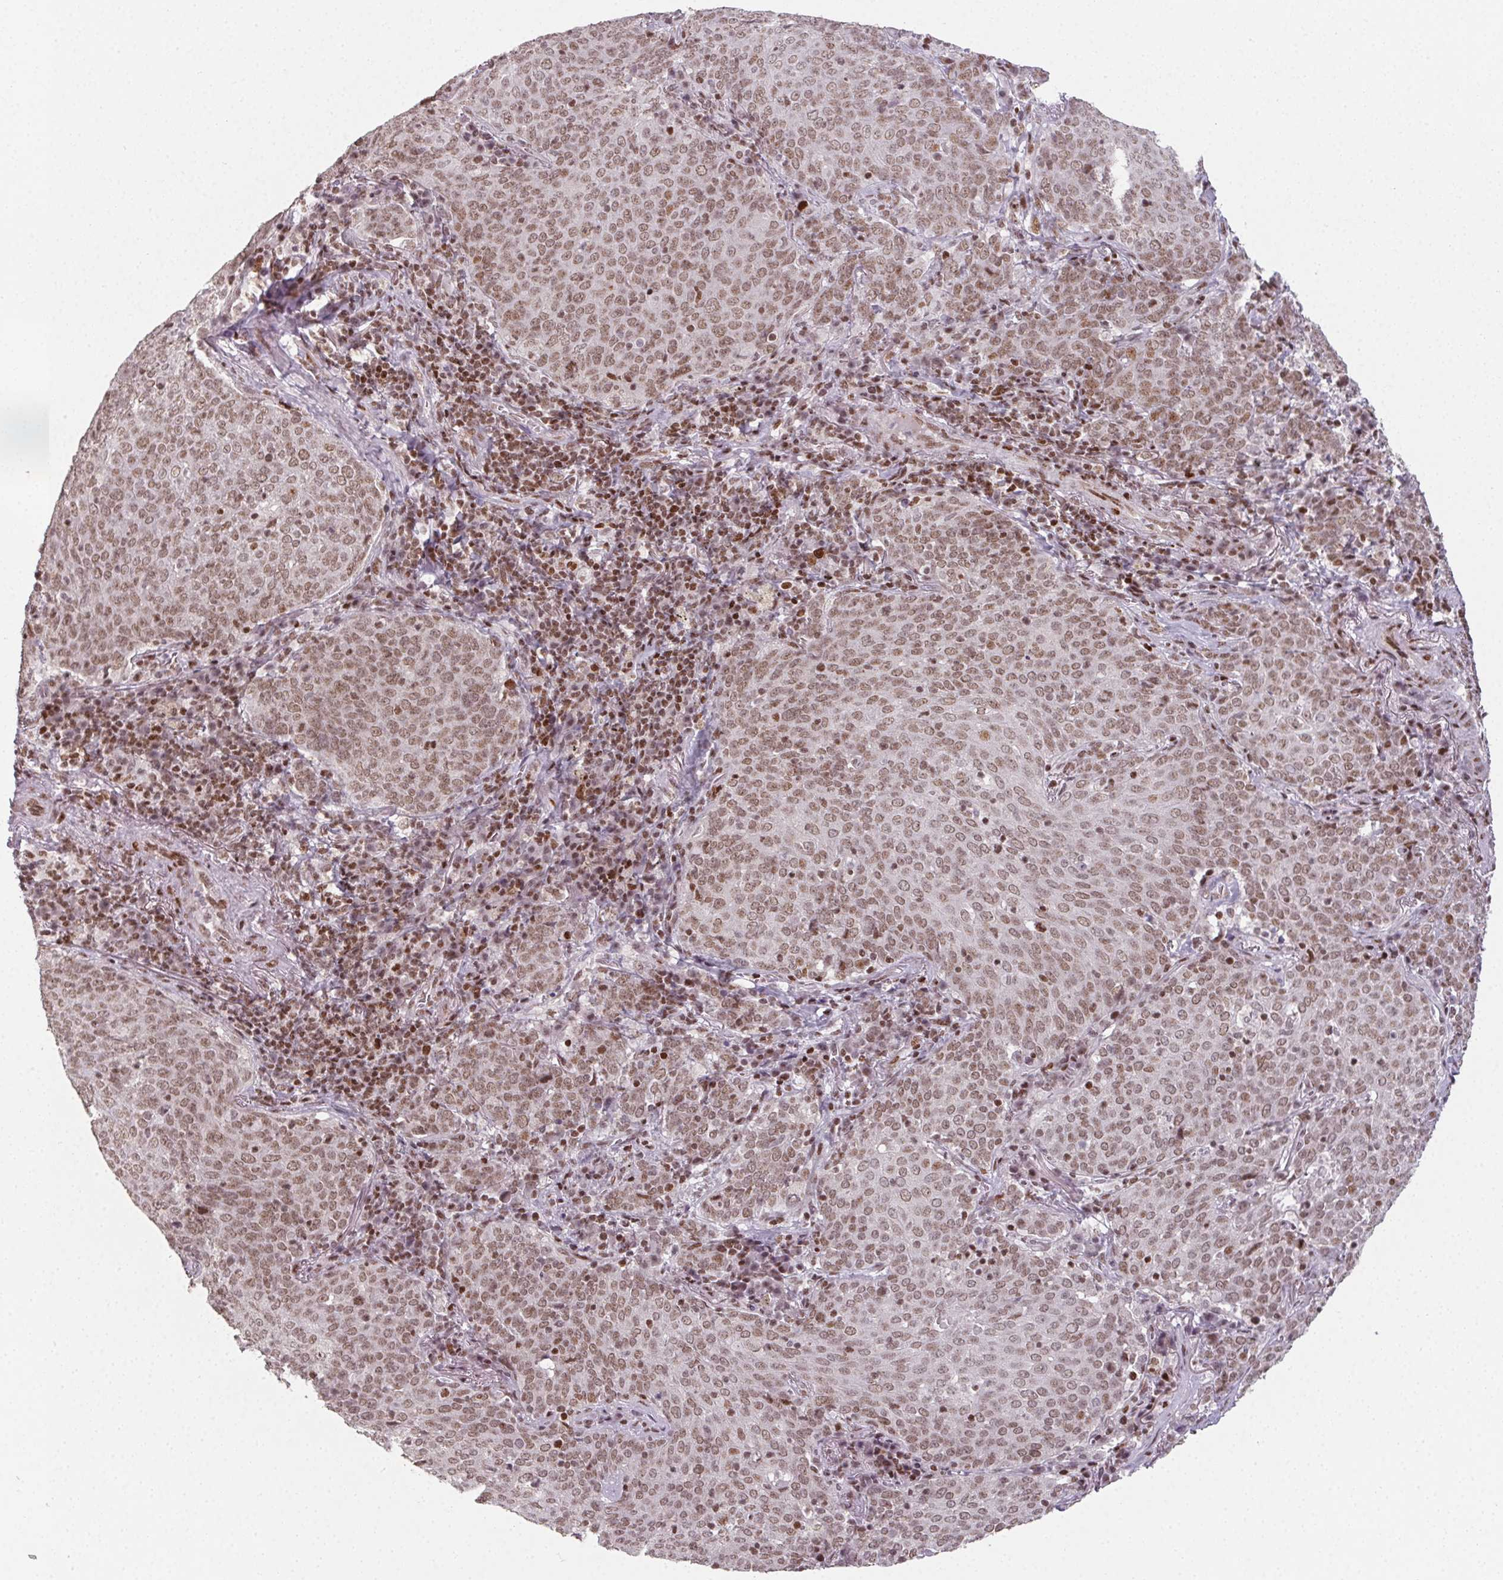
{"staining": {"intensity": "moderate", "quantity": ">75%", "location": "nuclear"}, "tissue": "lung cancer", "cell_type": "Tumor cells", "image_type": "cancer", "snomed": [{"axis": "morphology", "description": "Squamous cell carcinoma, NOS"}, {"axis": "topography", "description": "Lung"}], "caption": "The immunohistochemical stain shows moderate nuclear positivity in tumor cells of lung squamous cell carcinoma tissue.", "gene": "KMT2A", "patient": {"sex": "male", "age": 82}}